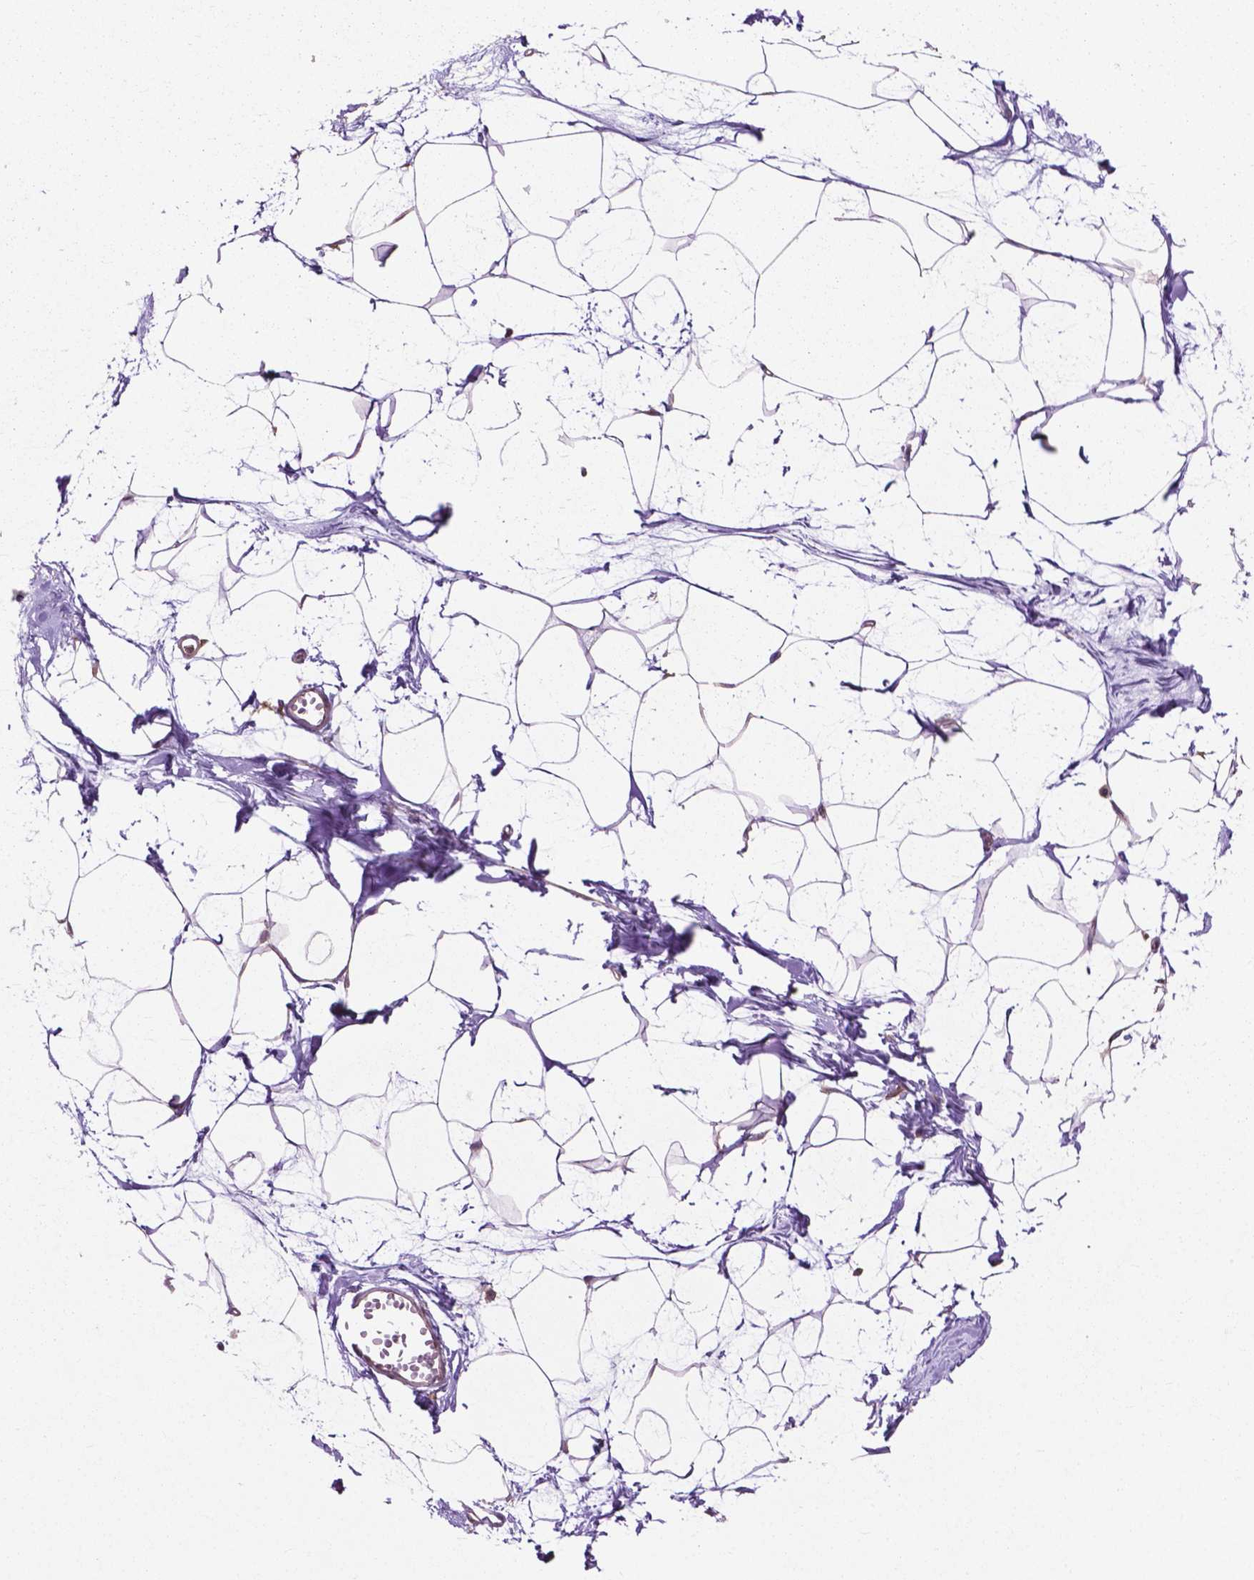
{"staining": {"intensity": "negative", "quantity": "none", "location": "none"}, "tissue": "breast", "cell_type": "Adipocytes", "image_type": "normal", "snomed": [{"axis": "morphology", "description": "Normal tissue, NOS"}, {"axis": "topography", "description": "Breast"}], "caption": "Immunohistochemical staining of unremarkable human breast exhibits no significant positivity in adipocytes. Brightfield microscopy of IHC stained with DAB (3,3'-diaminobenzidine) (brown) and hematoxylin (blue), captured at high magnification.", "gene": "PPP1CB", "patient": {"sex": "female", "age": 45}}